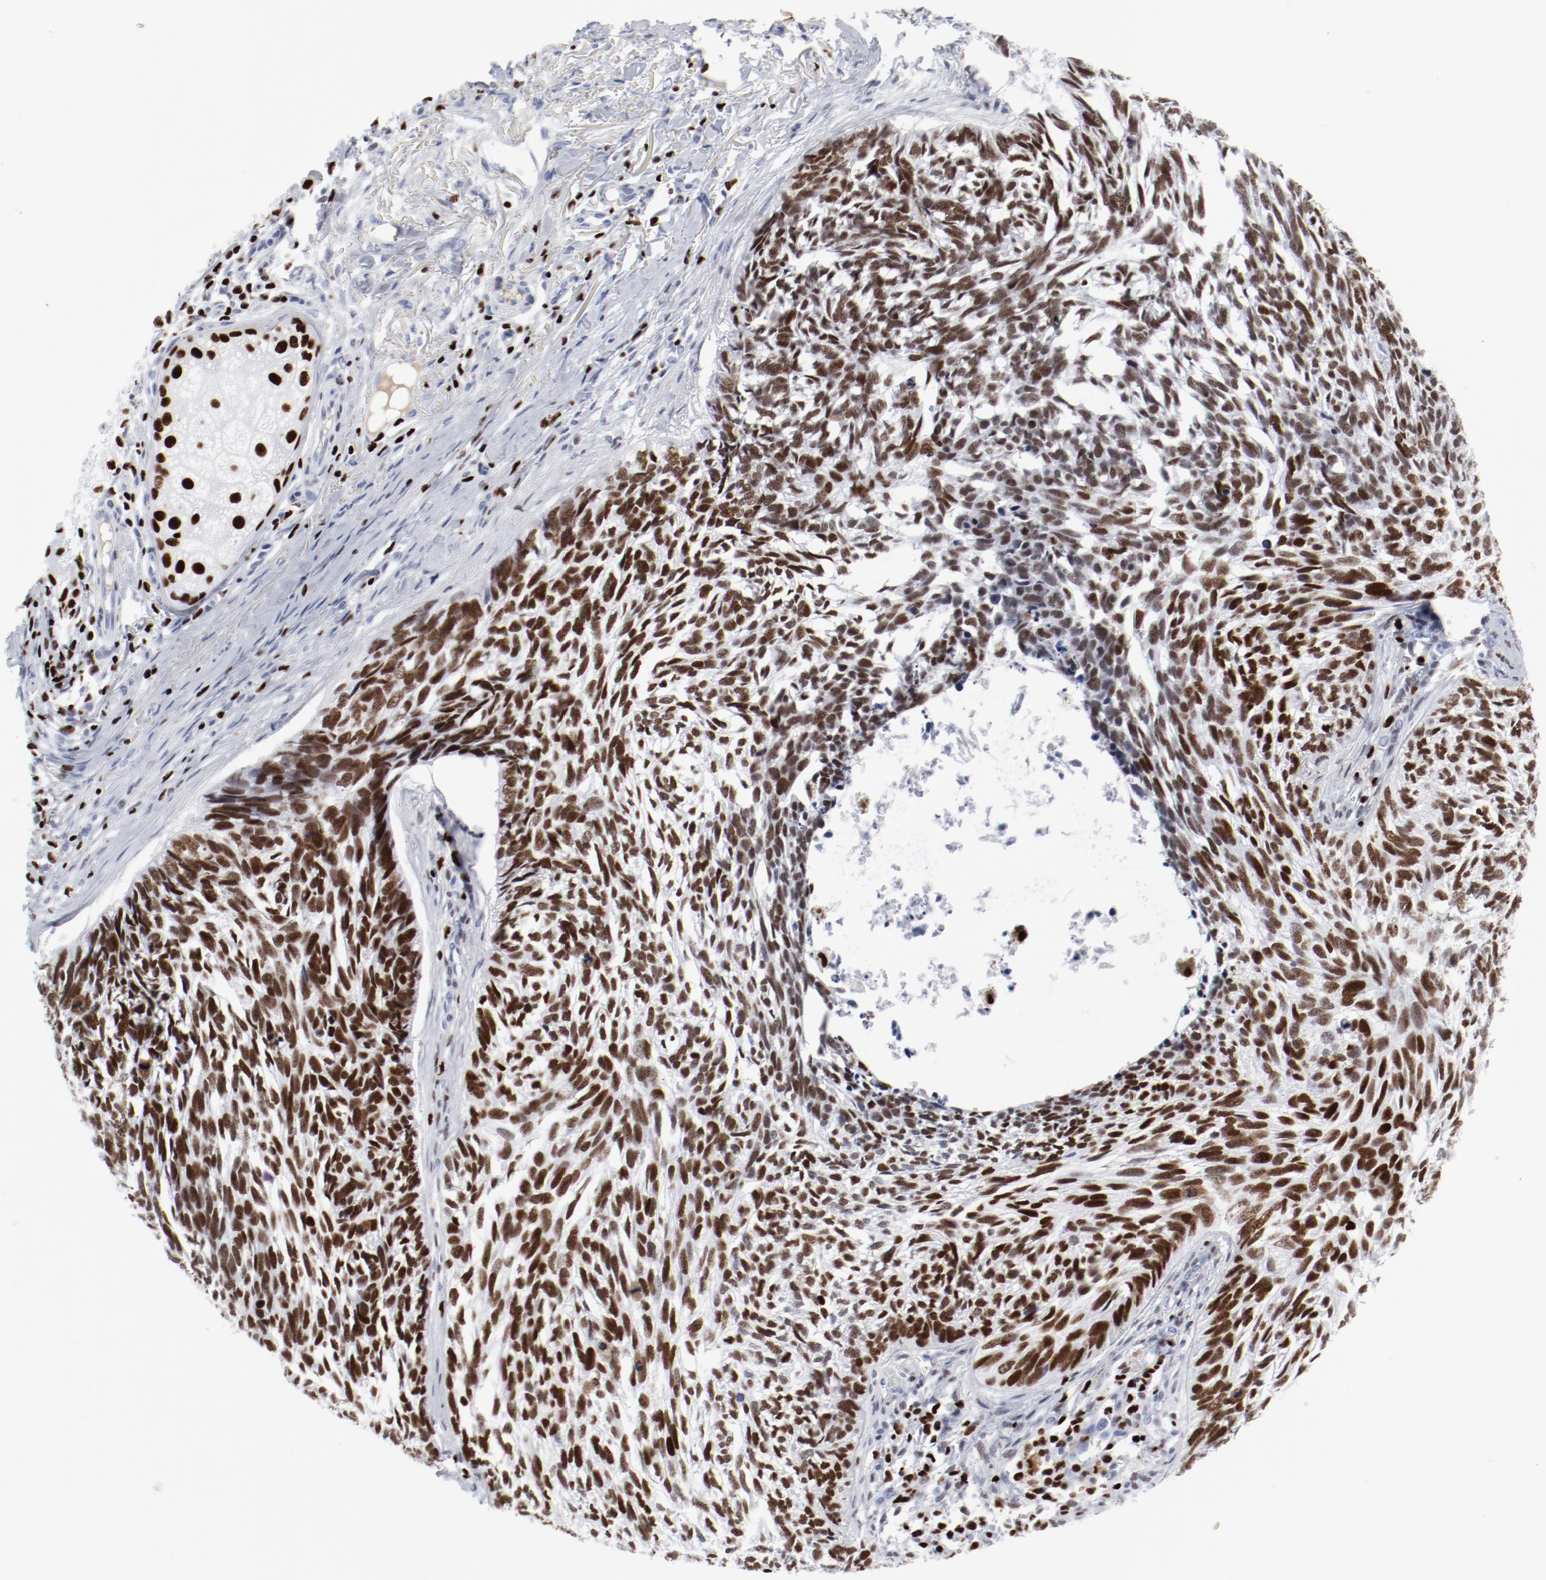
{"staining": {"intensity": "strong", "quantity": ">75%", "location": "nuclear"}, "tissue": "skin cancer", "cell_type": "Tumor cells", "image_type": "cancer", "snomed": [{"axis": "morphology", "description": "Basal cell carcinoma"}, {"axis": "topography", "description": "Skin"}], "caption": "This photomicrograph demonstrates IHC staining of human skin cancer (basal cell carcinoma), with high strong nuclear staining in approximately >75% of tumor cells.", "gene": "SMARCC2", "patient": {"sex": "male", "age": 63}}